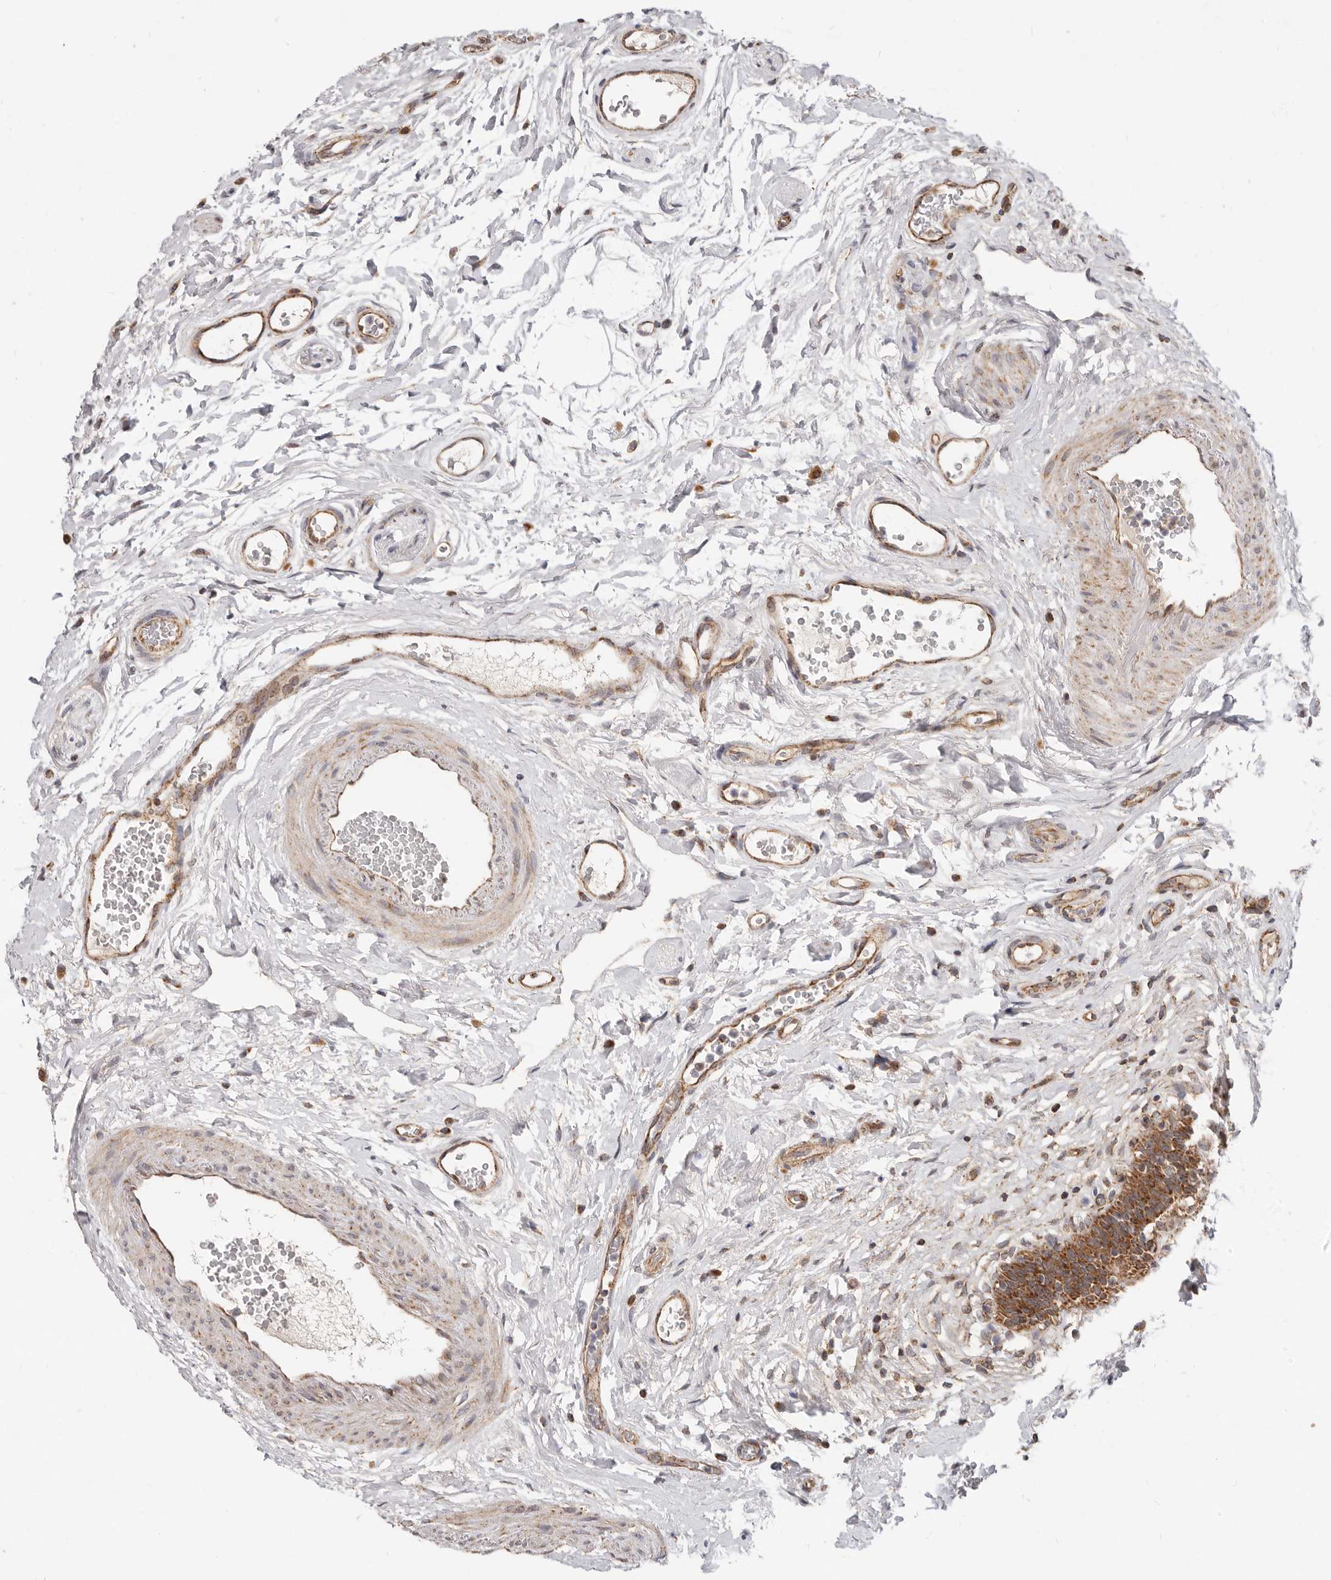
{"staining": {"intensity": "moderate", "quantity": ">75%", "location": "cytoplasmic/membranous"}, "tissue": "urinary bladder", "cell_type": "Urothelial cells", "image_type": "normal", "snomed": [{"axis": "morphology", "description": "Normal tissue, NOS"}, {"axis": "topography", "description": "Urinary bladder"}], "caption": "Immunohistochemistry photomicrograph of normal urinary bladder: urinary bladder stained using immunohistochemistry (IHC) reveals medium levels of moderate protein expression localized specifically in the cytoplasmic/membranous of urothelial cells, appearing as a cytoplasmic/membranous brown color.", "gene": "USP49", "patient": {"sex": "male", "age": 83}}